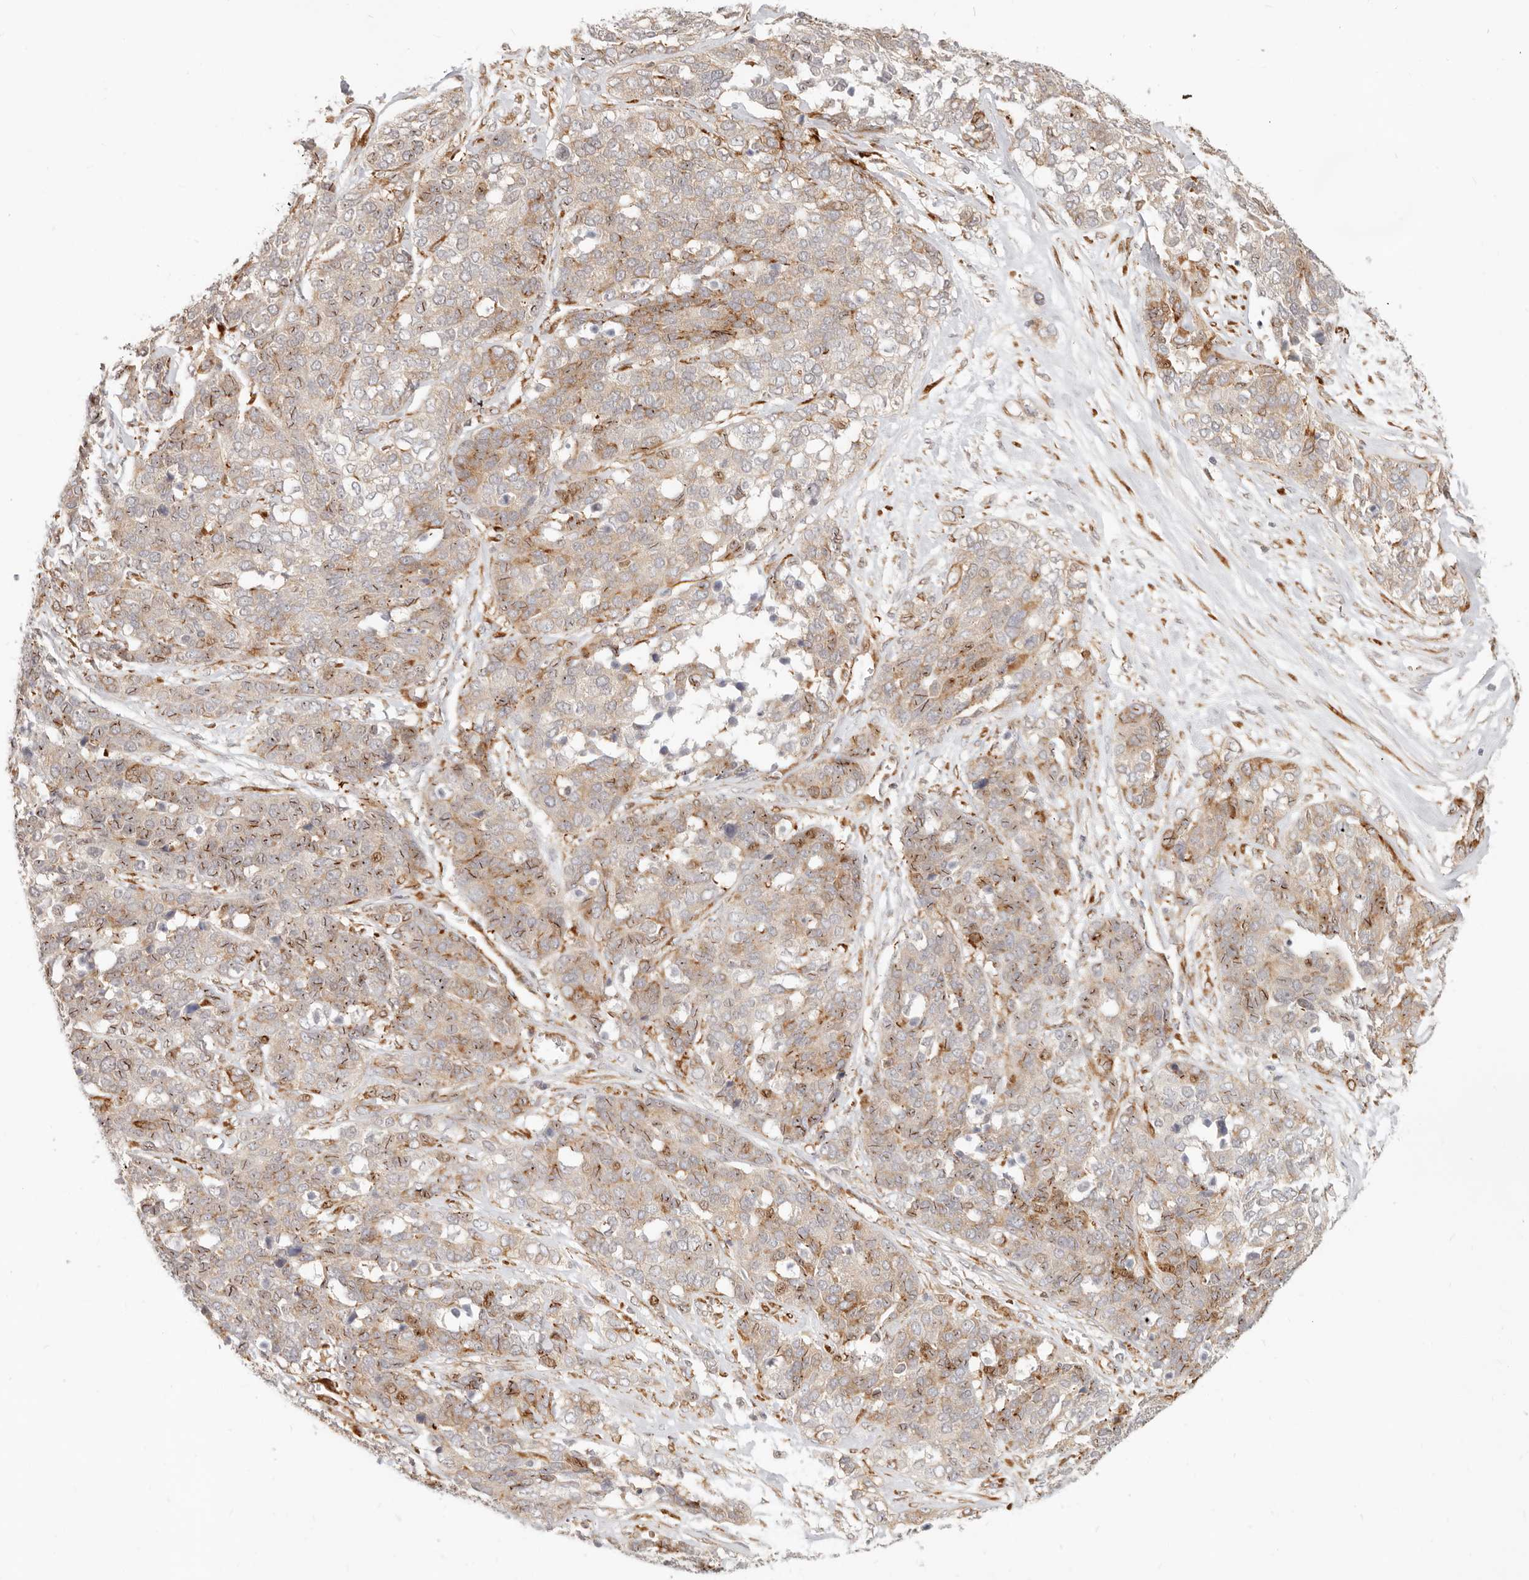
{"staining": {"intensity": "moderate", "quantity": ">75%", "location": "cytoplasmic/membranous,nuclear"}, "tissue": "ovarian cancer", "cell_type": "Tumor cells", "image_type": "cancer", "snomed": [{"axis": "morphology", "description": "Cystadenocarcinoma, serous, NOS"}, {"axis": "topography", "description": "Ovary"}], "caption": "Ovarian cancer stained with a protein marker displays moderate staining in tumor cells.", "gene": "SASS6", "patient": {"sex": "female", "age": 44}}